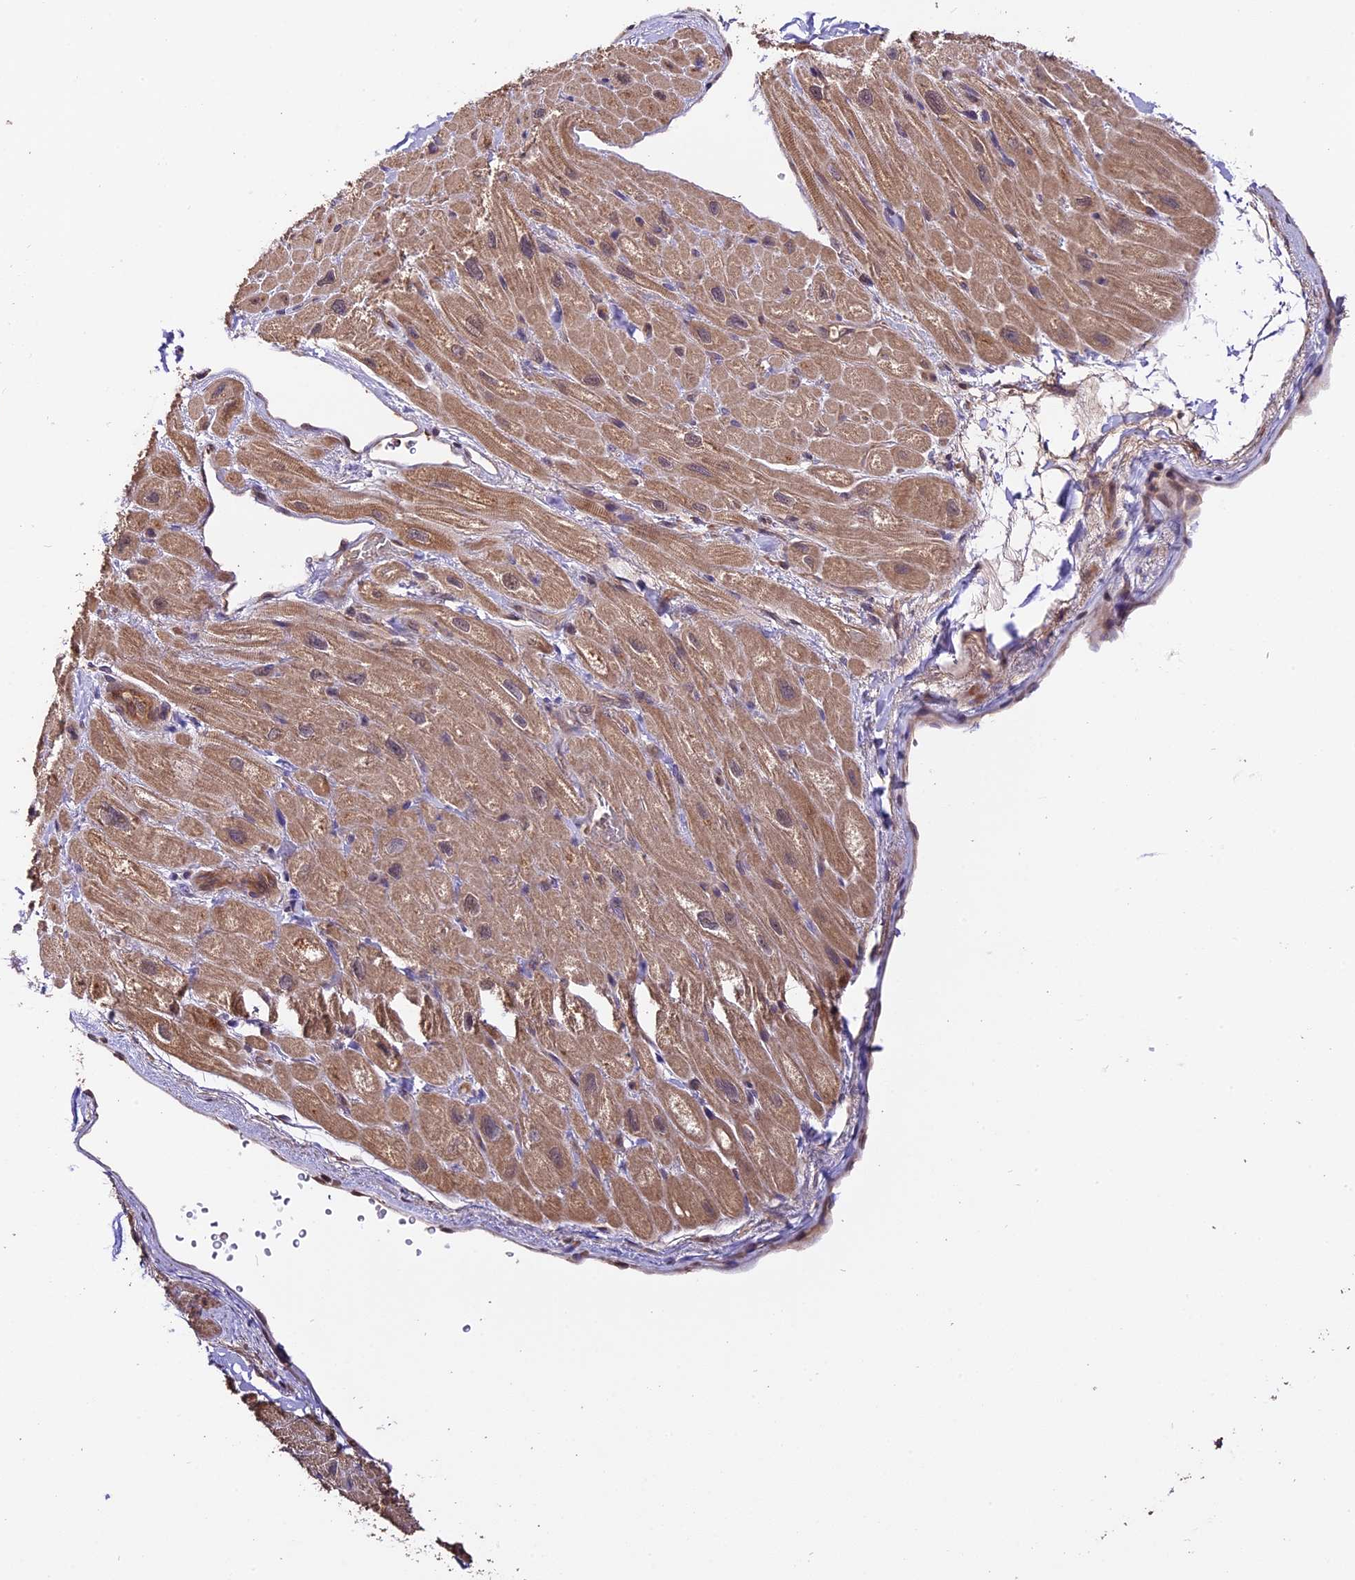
{"staining": {"intensity": "moderate", "quantity": "25%-75%", "location": "cytoplasmic/membranous"}, "tissue": "heart muscle", "cell_type": "Cardiomyocytes", "image_type": "normal", "snomed": [{"axis": "morphology", "description": "Normal tissue, NOS"}, {"axis": "topography", "description": "Heart"}], "caption": "IHC of benign heart muscle displays medium levels of moderate cytoplasmic/membranous positivity in approximately 25%-75% of cardiomyocytes. (DAB (3,3'-diaminobenzidine) IHC, brown staining for protein, blue staining for nuclei).", "gene": "TRMT1", "patient": {"sex": "male", "age": 65}}